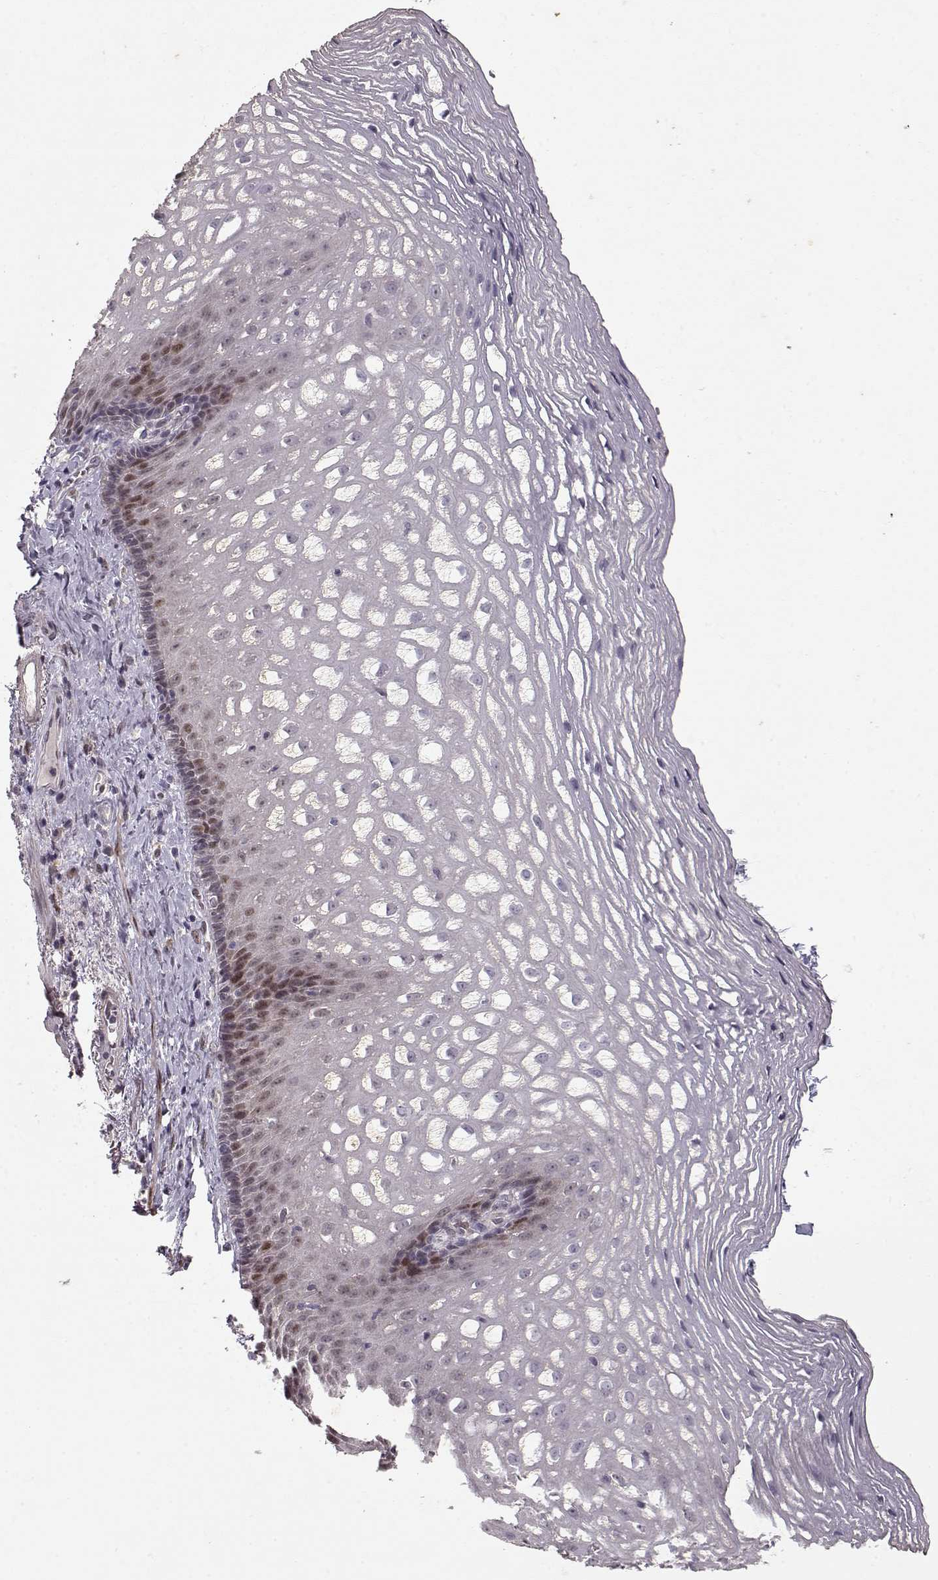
{"staining": {"intensity": "moderate", "quantity": "<25%", "location": "nuclear"}, "tissue": "esophagus", "cell_type": "Squamous epithelial cells", "image_type": "normal", "snomed": [{"axis": "morphology", "description": "Normal tissue, NOS"}, {"axis": "topography", "description": "Esophagus"}], "caption": "Esophagus stained with a brown dye shows moderate nuclear positive staining in approximately <25% of squamous epithelial cells.", "gene": "CDK4", "patient": {"sex": "male", "age": 76}}